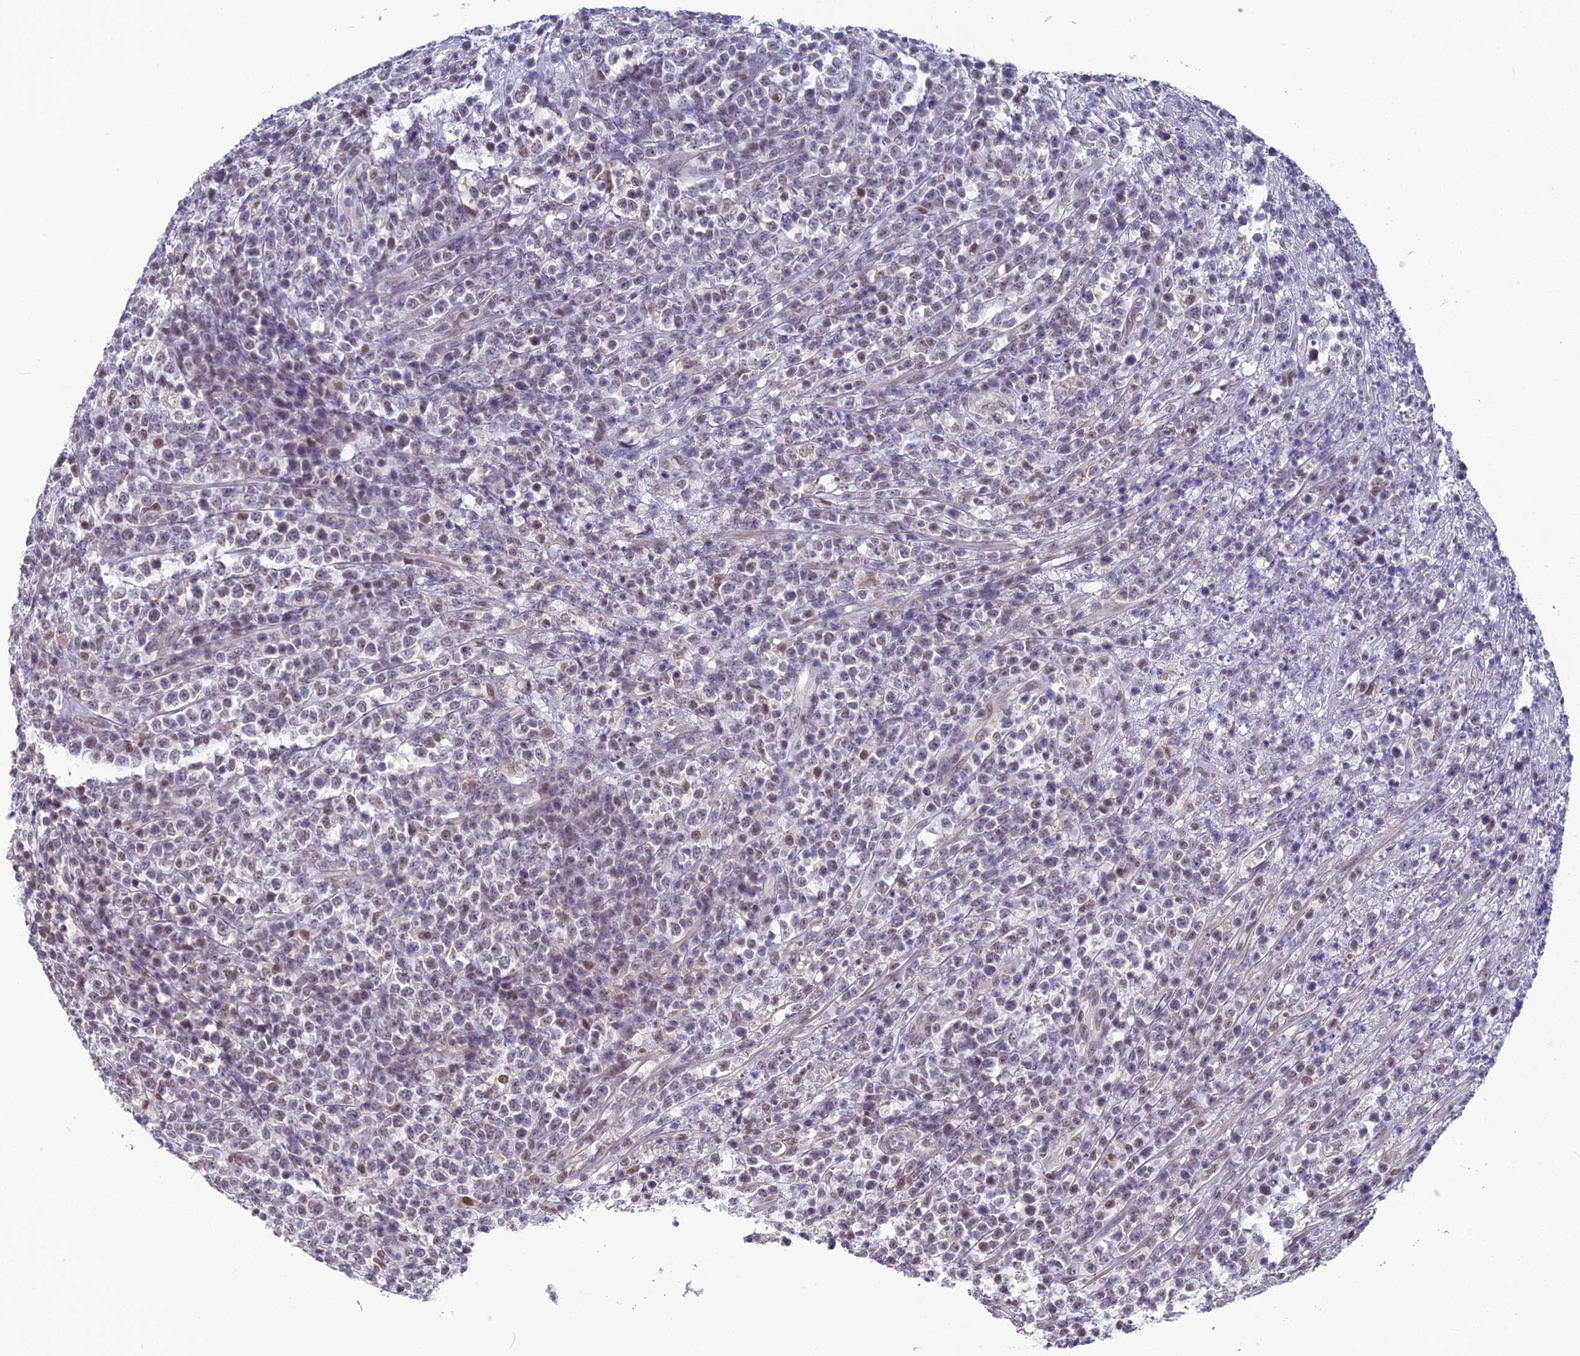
{"staining": {"intensity": "weak", "quantity": "25%-75%", "location": "nuclear"}, "tissue": "lymphoma", "cell_type": "Tumor cells", "image_type": "cancer", "snomed": [{"axis": "morphology", "description": "Malignant lymphoma, non-Hodgkin's type, High grade"}, {"axis": "topography", "description": "Colon"}], "caption": "High-magnification brightfield microscopy of lymphoma stained with DAB (3,3'-diaminobenzidine) (brown) and counterstained with hematoxylin (blue). tumor cells exhibit weak nuclear positivity is appreciated in about25%-75% of cells.", "gene": "MT-CO3", "patient": {"sex": "female", "age": 53}}